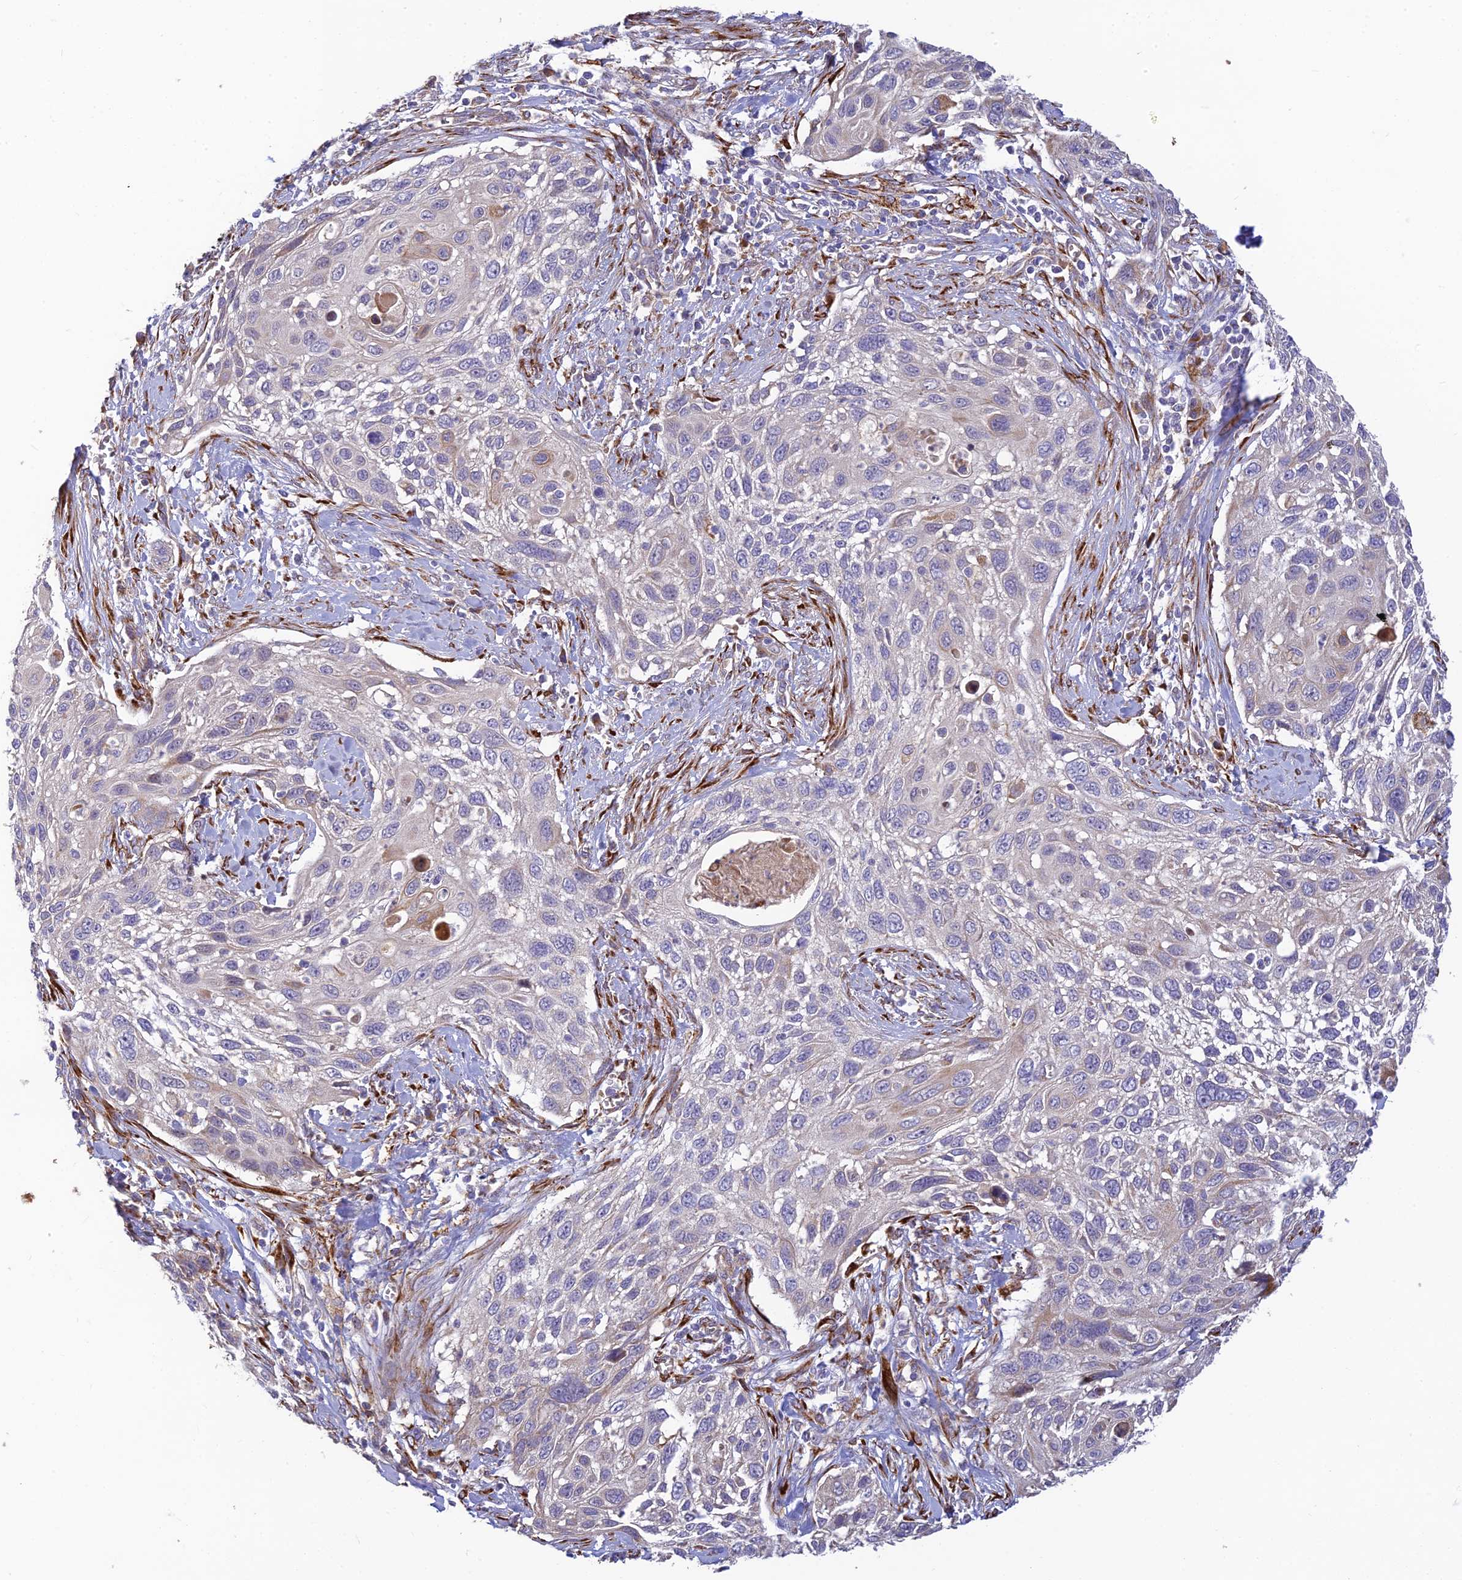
{"staining": {"intensity": "negative", "quantity": "none", "location": "none"}, "tissue": "cervical cancer", "cell_type": "Tumor cells", "image_type": "cancer", "snomed": [{"axis": "morphology", "description": "Squamous cell carcinoma, NOS"}, {"axis": "topography", "description": "Cervix"}], "caption": "Immunohistochemical staining of cervical cancer (squamous cell carcinoma) demonstrates no significant positivity in tumor cells.", "gene": "UFSP2", "patient": {"sex": "female", "age": 70}}